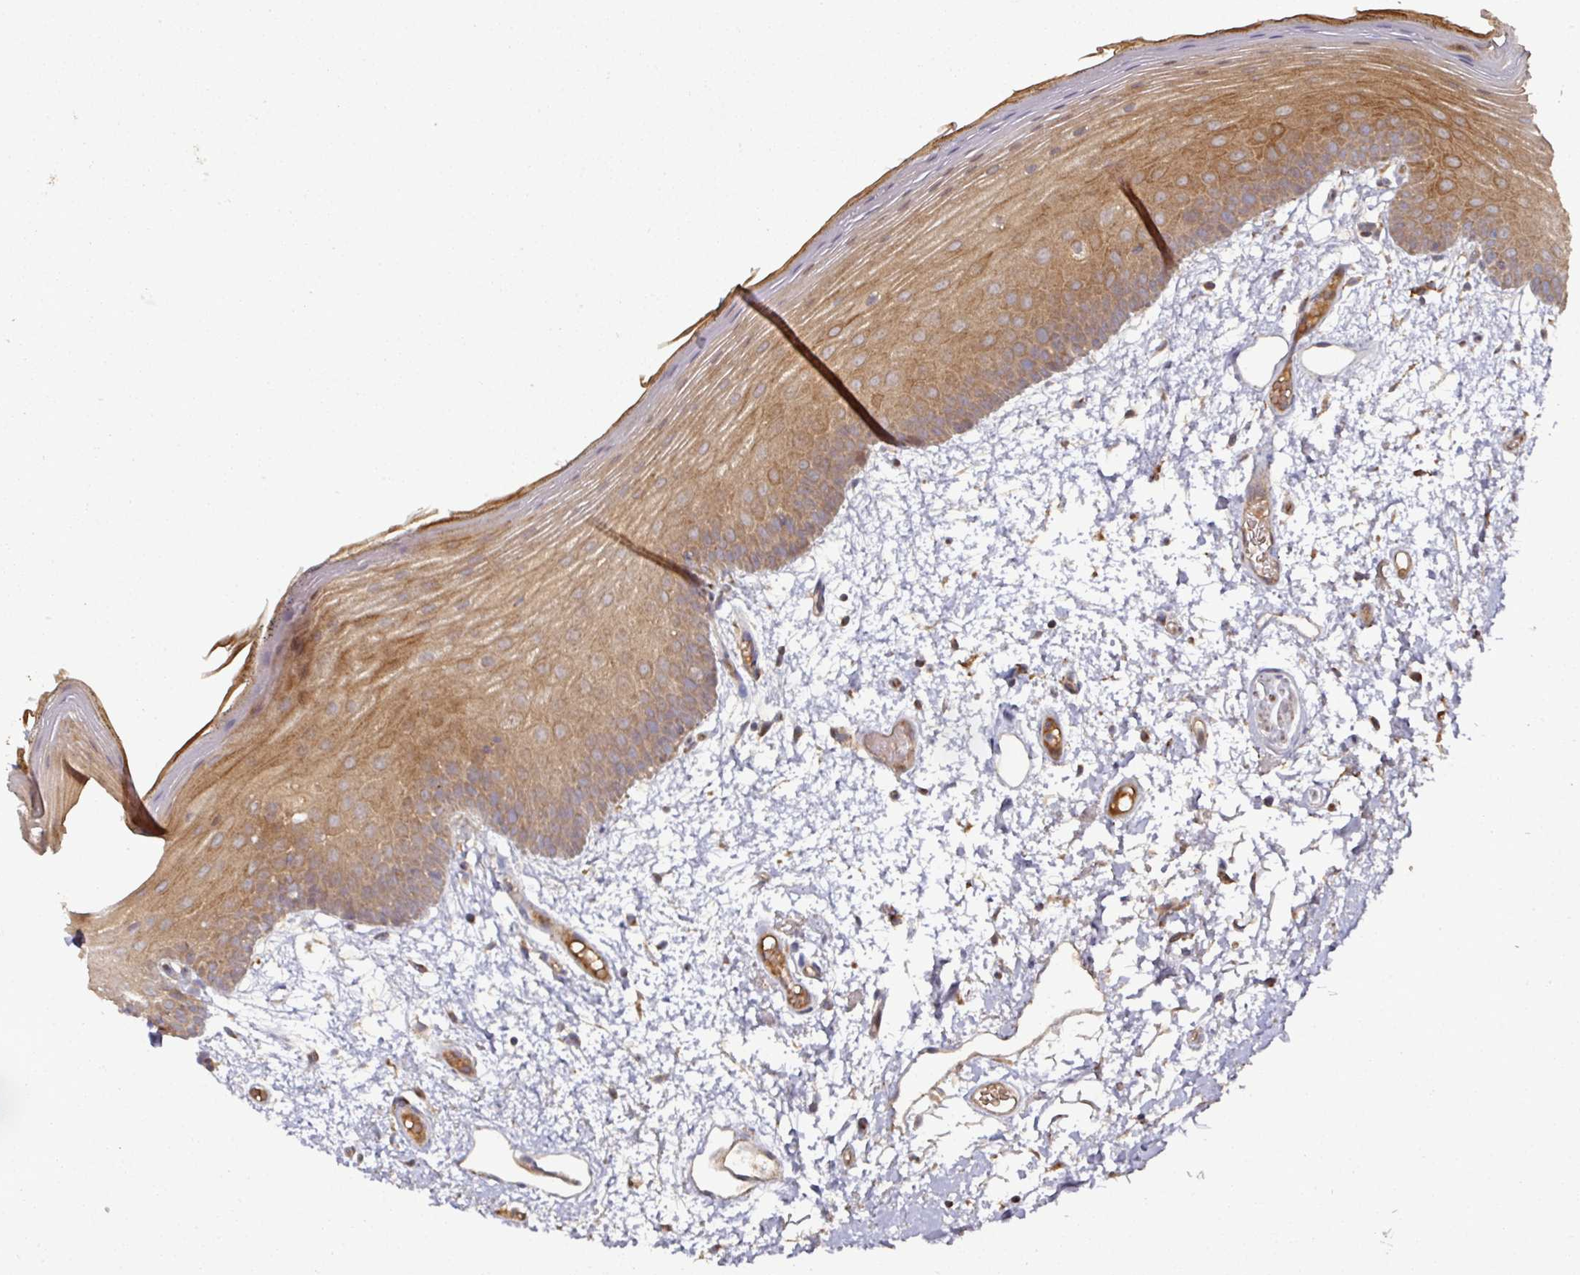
{"staining": {"intensity": "strong", "quantity": "25%-75%", "location": "cytoplasmic/membranous"}, "tissue": "oral mucosa", "cell_type": "Squamous epithelial cells", "image_type": "normal", "snomed": [{"axis": "morphology", "description": "Normal tissue, NOS"}, {"axis": "morphology", "description": "Squamous cell carcinoma, NOS"}, {"axis": "topography", "description": "Oral tissue"}, {"axis": "topography", "description": "Head-Neck"}], "caption": "Protein analysis of unremarkable oral mucosa shows strong cytoplasmic/membranous expression in approximately 25%-75% of squamous epithelial cells. Using DAB (brown) and hematoxylin (blue) stains, captured at high magnification using brightfield microscopy.", "gene": "DNAJC7", "patient": {"sex": "female", "age": 81}}